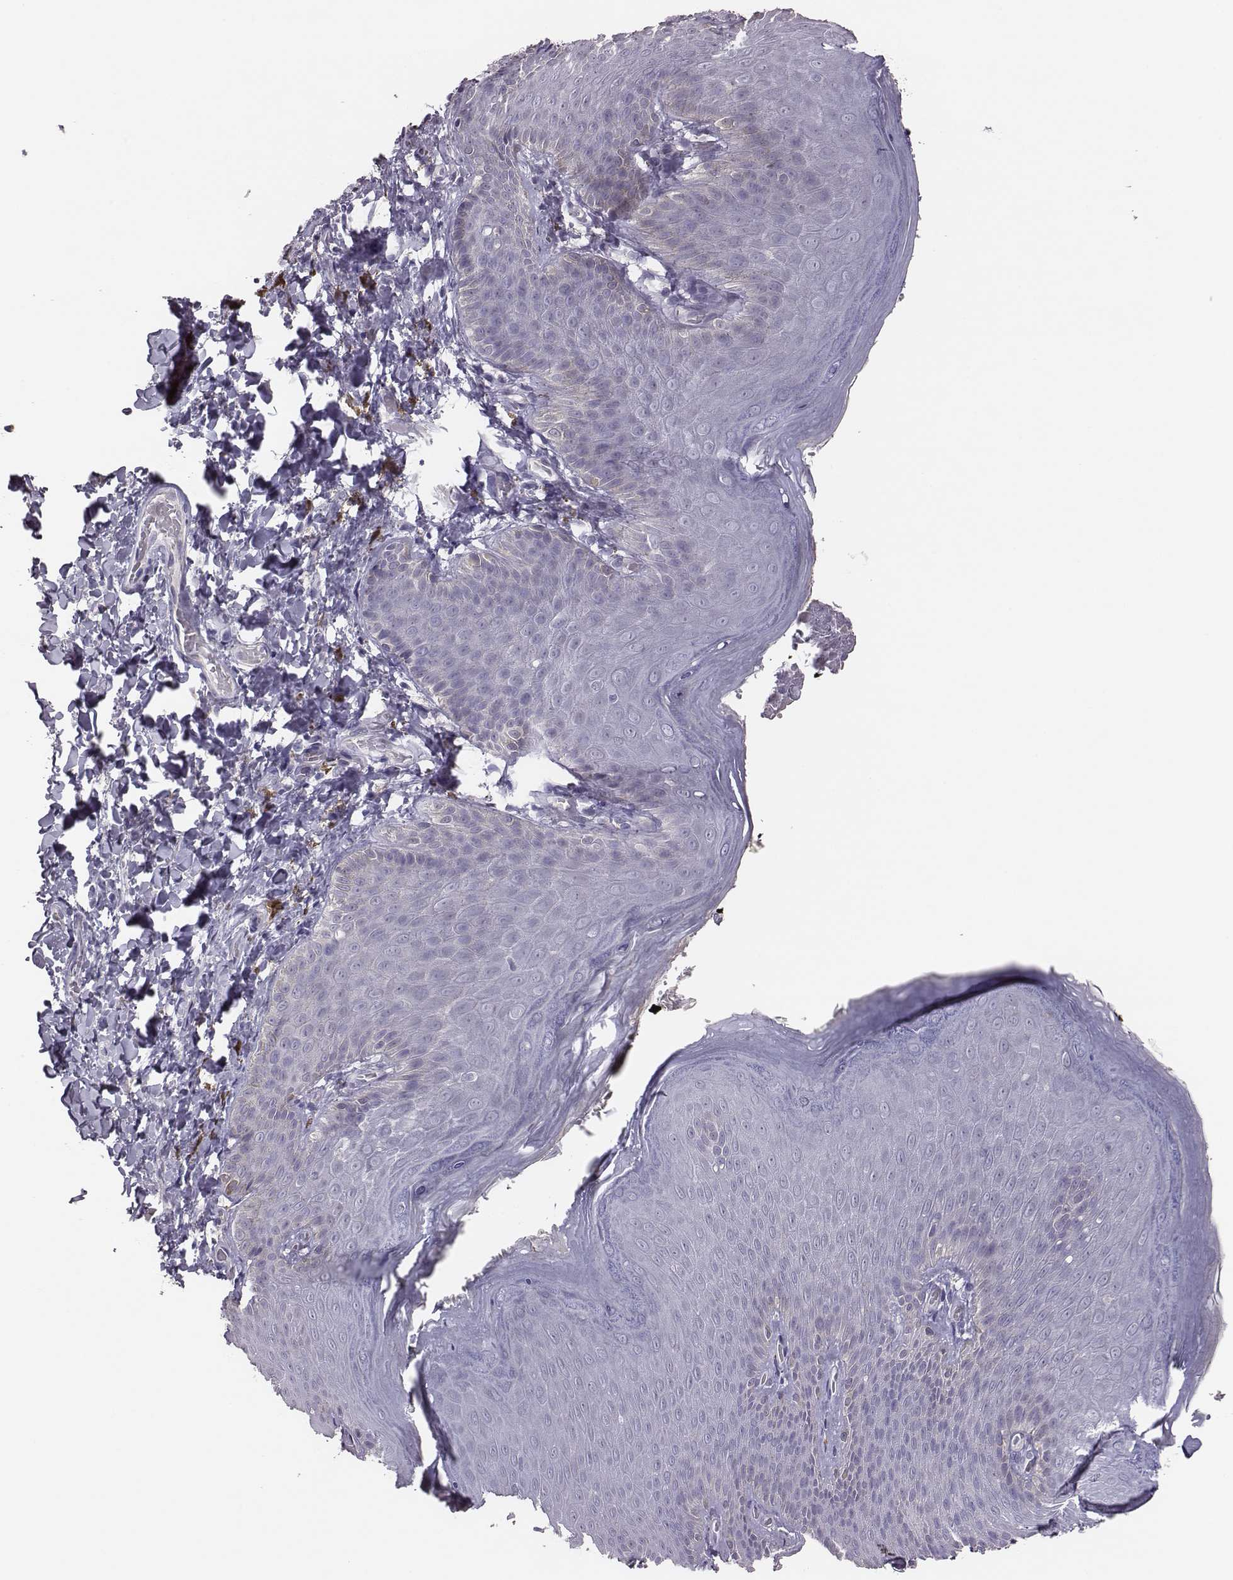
{"staining": {"intensity": "negative", "quantity": "none", "location": "none"}, "tissue": "skin", "cell_type": "Epidermal cells", "image_type": "normal", "snomed": [{"axis": "morphology", "description": "Normal tissue, NOS"}, {"axis": "topography", "description": "Anal"}], "caption": "Immunohistochemical staining of unremarkable human skin shows no significant positivity in epidermal cells.", "gene": "KMO", "patient": {"sex": "male", "age": 53}}